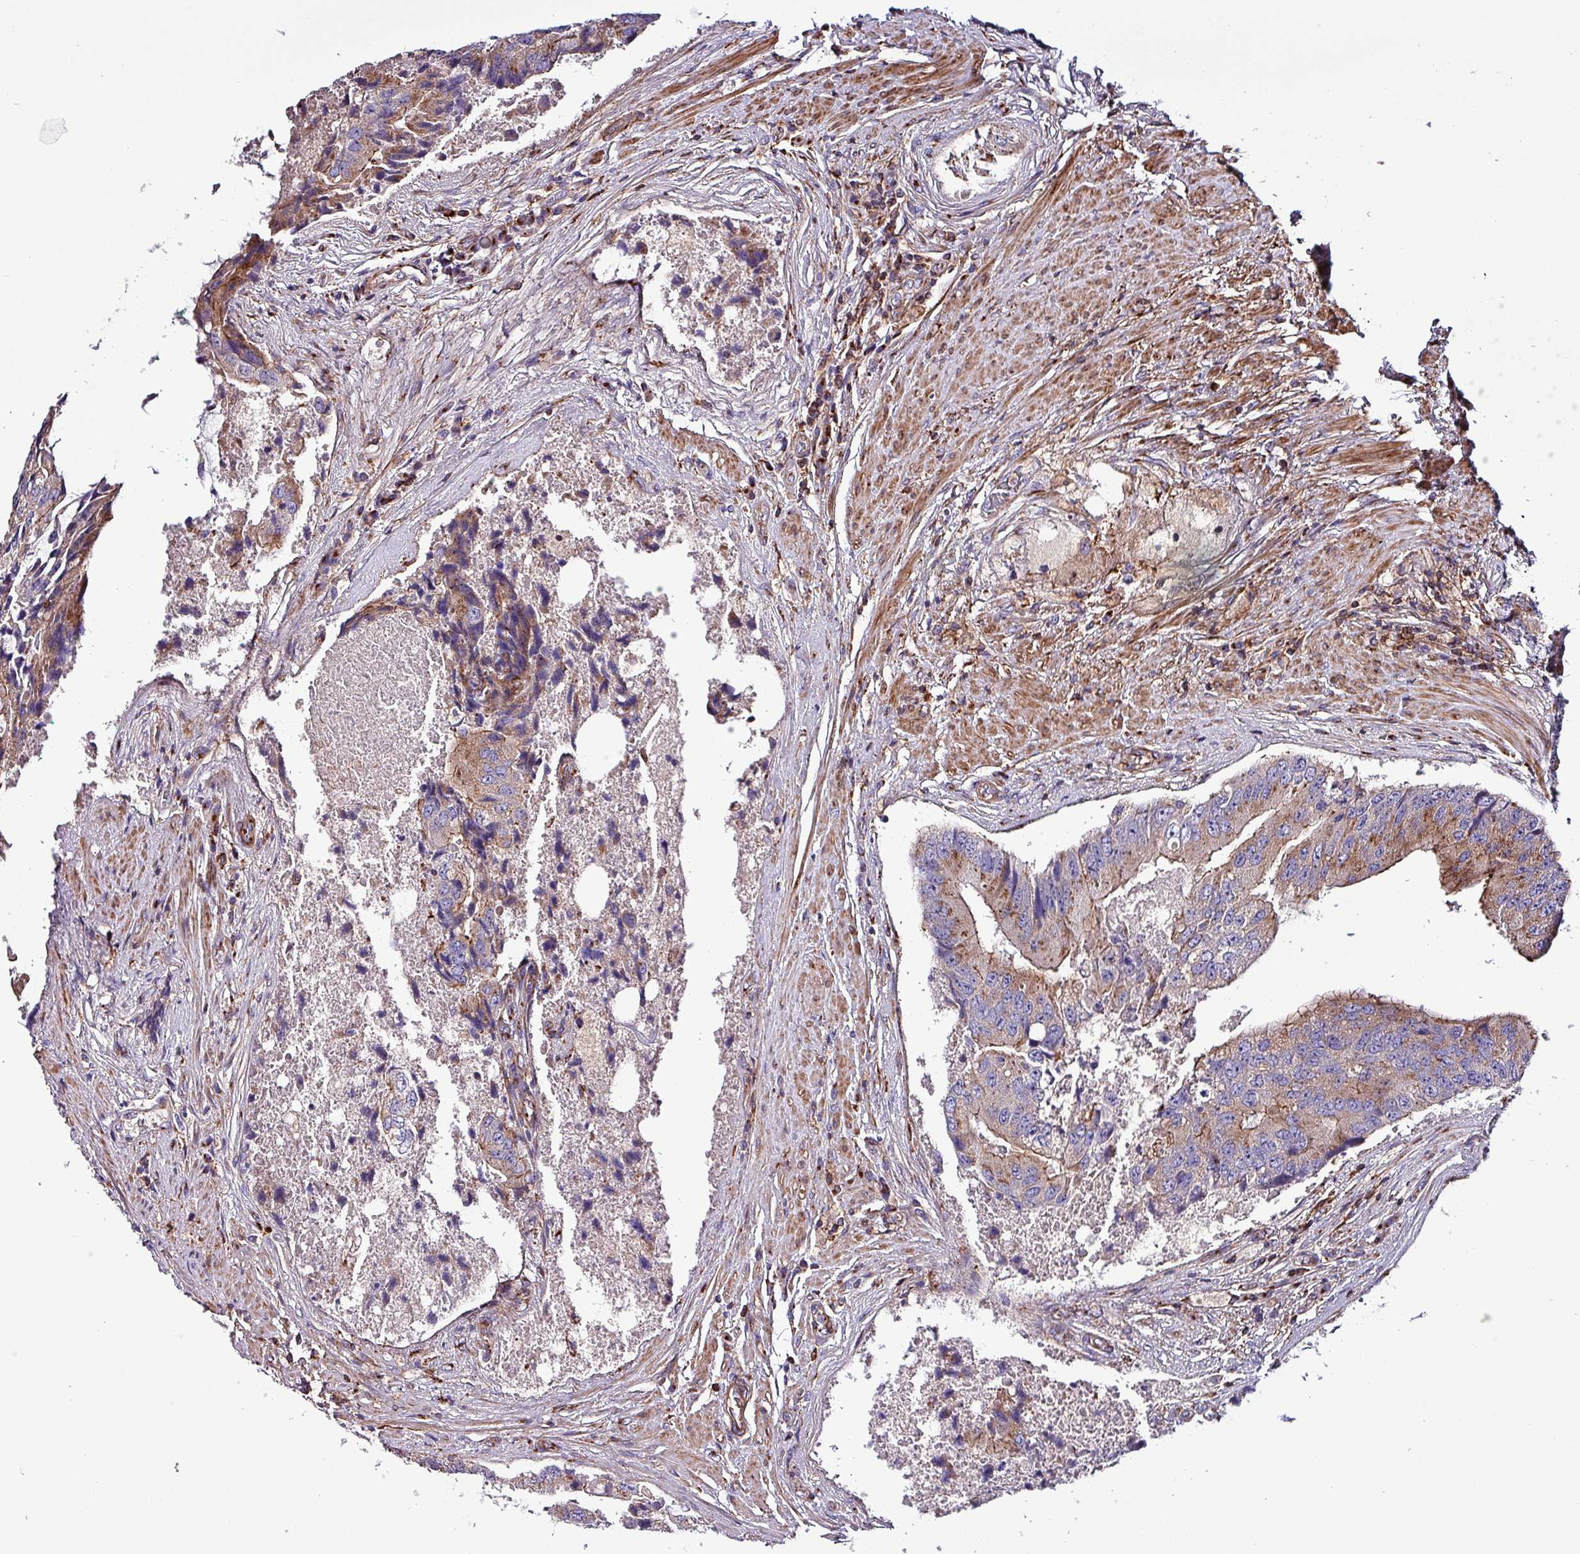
{"staining": {"intensity": "moderate", "quantity": "25%-75%", "location": "cytoplasmic/membranous"}, "tissue": "prostate cancer", "cell_type": "Tumor cells", "image_type": "cancer", "snomed": [{"axis": "morphology", "description": "Adenocarcinoma, High grade"}, {"axis": "topography", "description": "Prostate"}], "caption": "A photomicrograph of human prostate cancer stained for a protein reveals moderate cytoplasmic/membranous brown staining in tumor cells.", "gene": "VAMP4", "patient": {"sex": "male", "age": 70}}